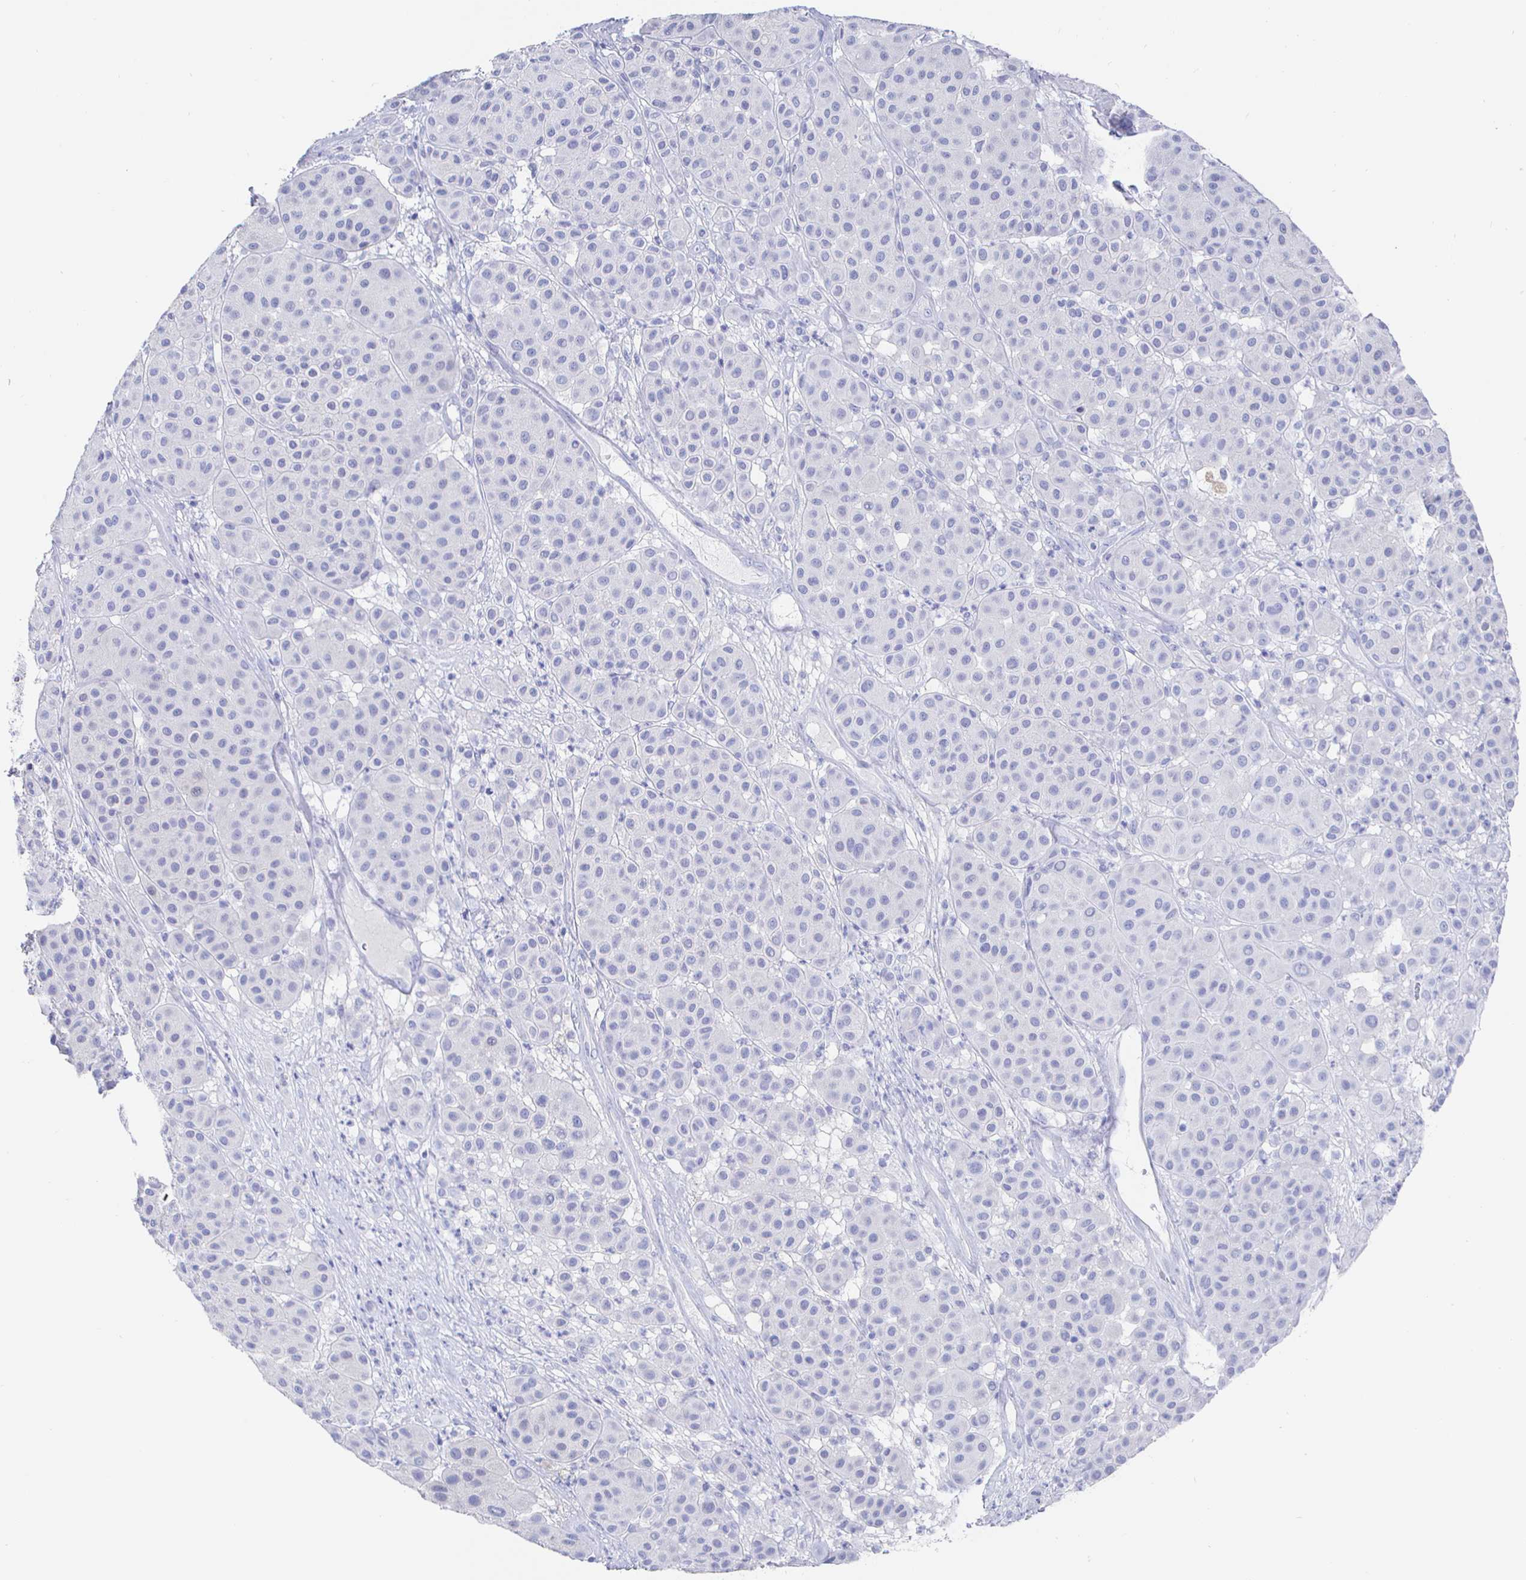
{"staining": {"intensity": "negative", "quantity": "none", "location": "none"}, "tissue": "melanoma", "cell_type": "Tumor cells", "image_type": "cancer", "snomed": [{"axis": "morphology", "description": "Malignant melanoma, Metastatic site"}, {"axis": "topography", "description": "Smooth muscle"}], "caption": "IHC image of neoplastic tissue: human malignant melanoma (metastatic site) stained with DAB demonstrates no significant protein expression in tumor cells. (Brightfield microscopy of DAB IHC at high magnification).", "gene": "CLCA1", "patient": {"sex": "male", "age": 41}}